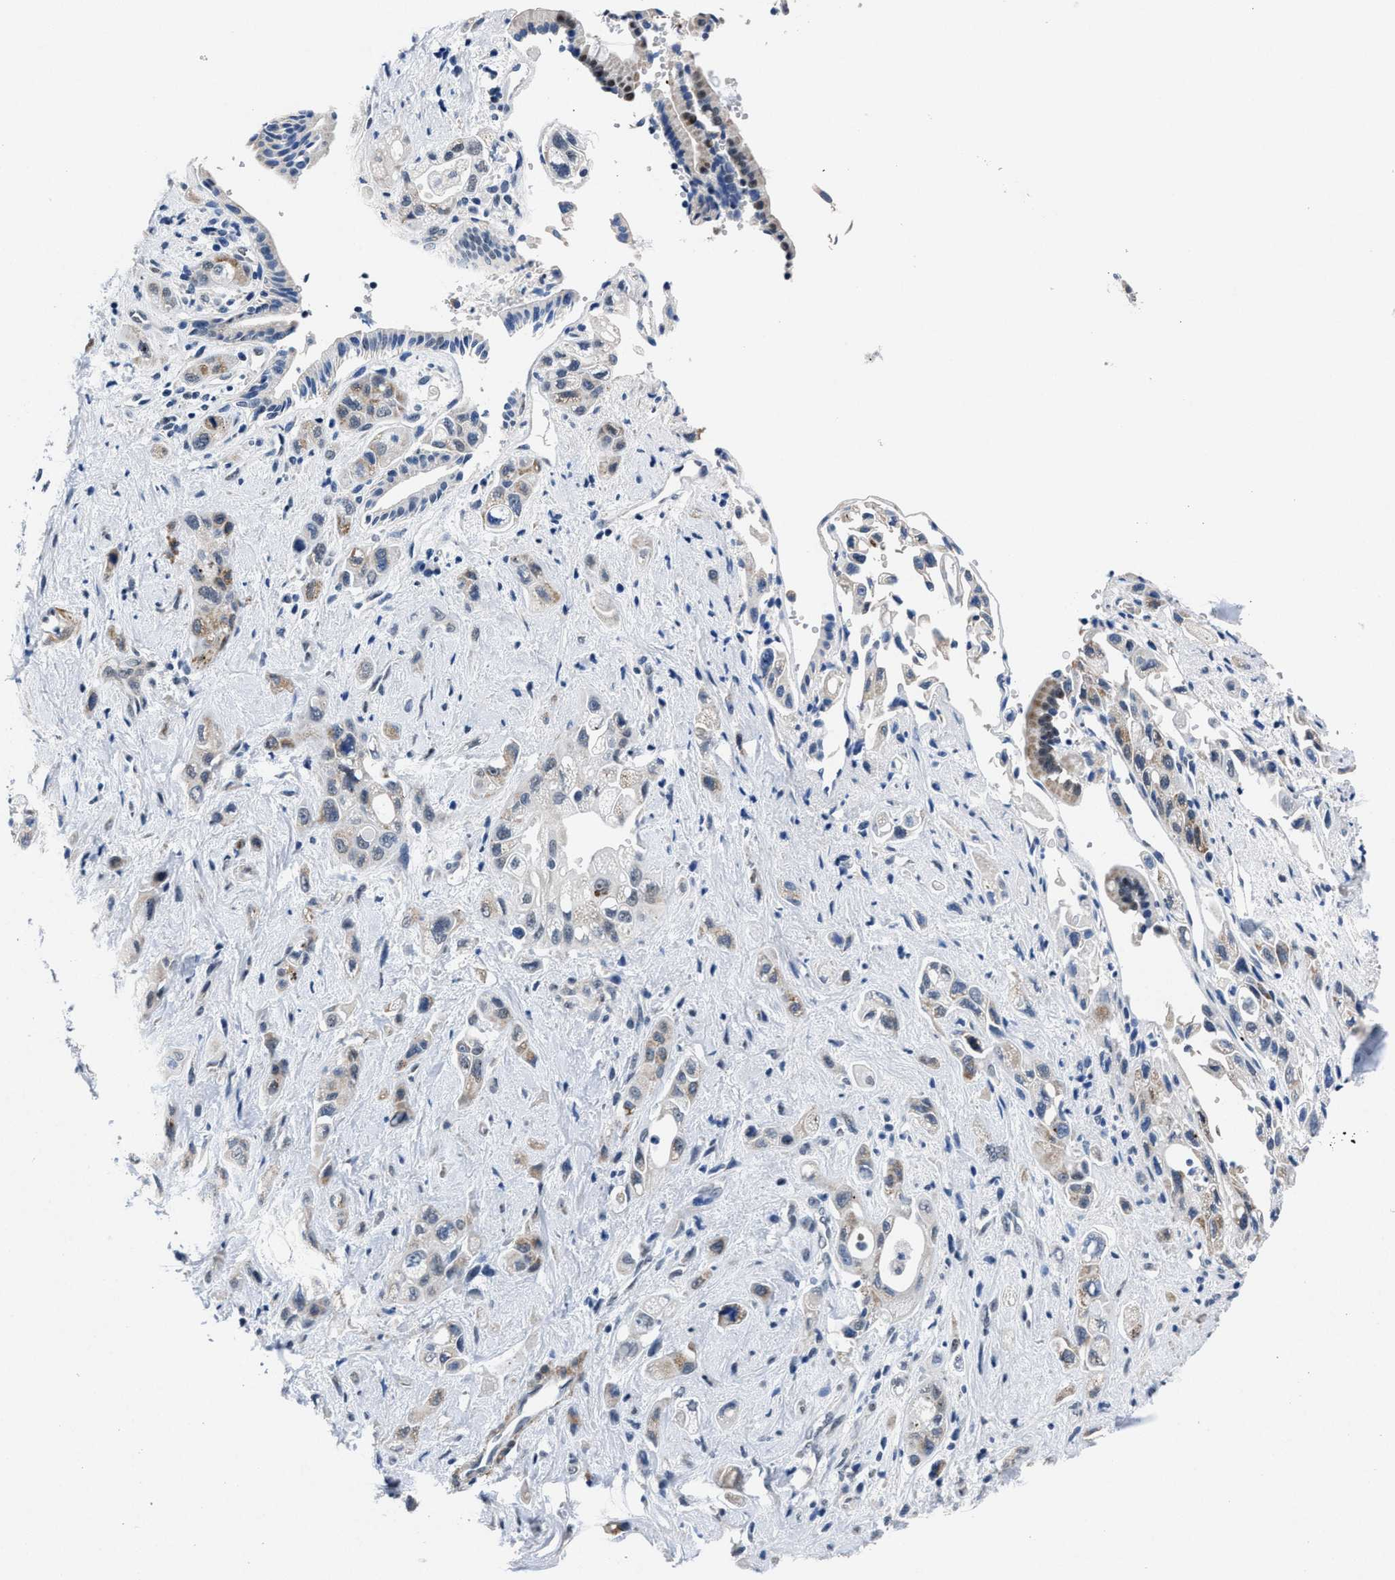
{"staining": {"intensity": "weak", "quantity": "25%-75%", "location": "cytoplasmic/membranous"}, "tissue": "pancreatic cancer", "cell_type": "Tumor cells", "image_type": "cancer", "snomed": [{"axis": "morphology", "description": "Adenocarcinoma, NOS"}, {"axis": "topography", "description": "Pancreas"}], "caption": "The image displays staining of pancreatic adenocarcinoma, revealing weak cytoplasmic/membranous protein expression (brown color) within tumor cells.", "gene": "ID3", "patient": {"sex": "female", "age": 66}}